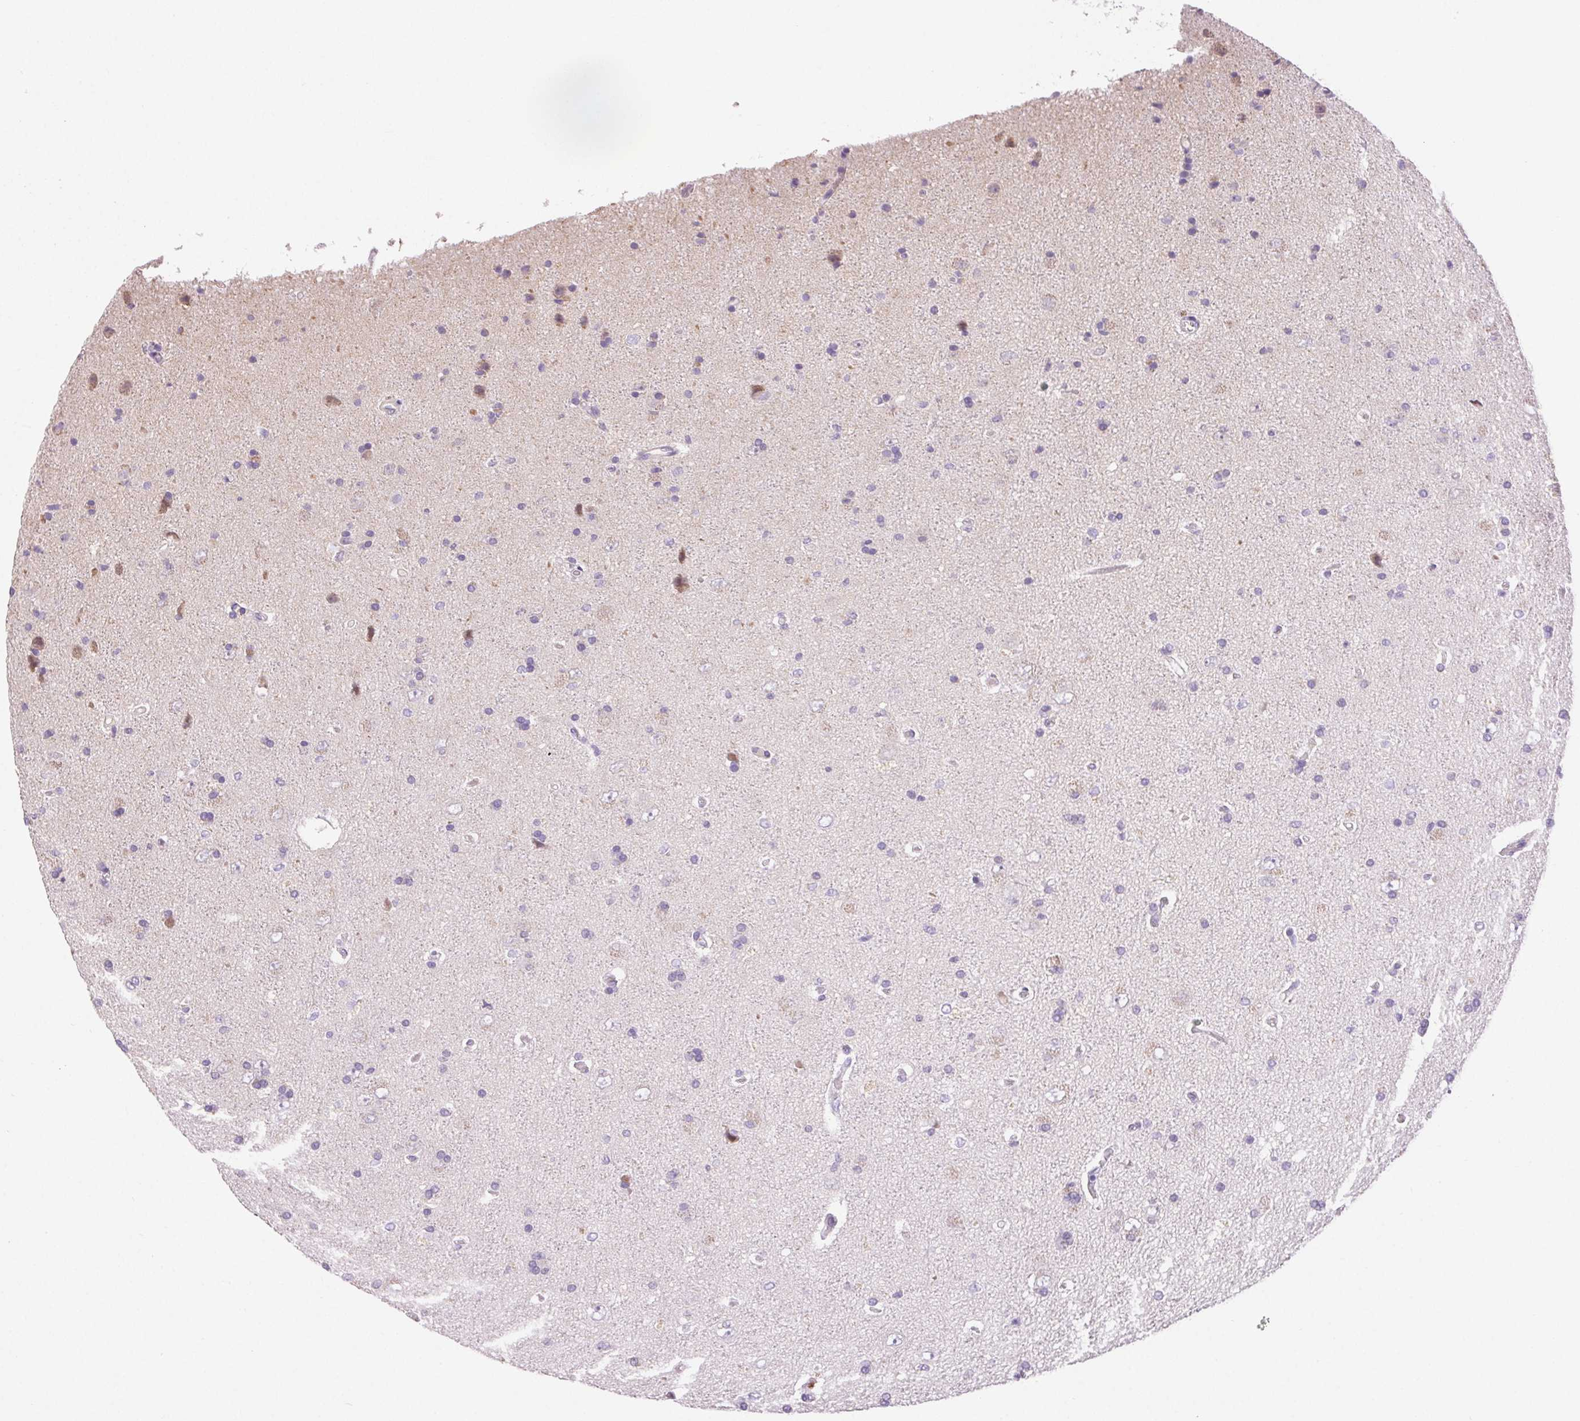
{"staining": {"intensity": "negative", "quantity": "none", "location": "none"}, "tissue": "glioma", "cell_type": "Tumor cells", "image_type": "cancer", "snomed": [{"axis": "morphology", "description": "Glioma, malignant, High grade"}, {"axis": "topography", "description": "Cerebral cortex"}], "caption": "High power microscopy micrograph of an immunohistochemistry (IHC) micrograph of malignant glioma (high-grade), revealing no significant expression in tumor cells.", "gene": "ARHGAP11B", "patient": {"sex": "male", "age": 70}}